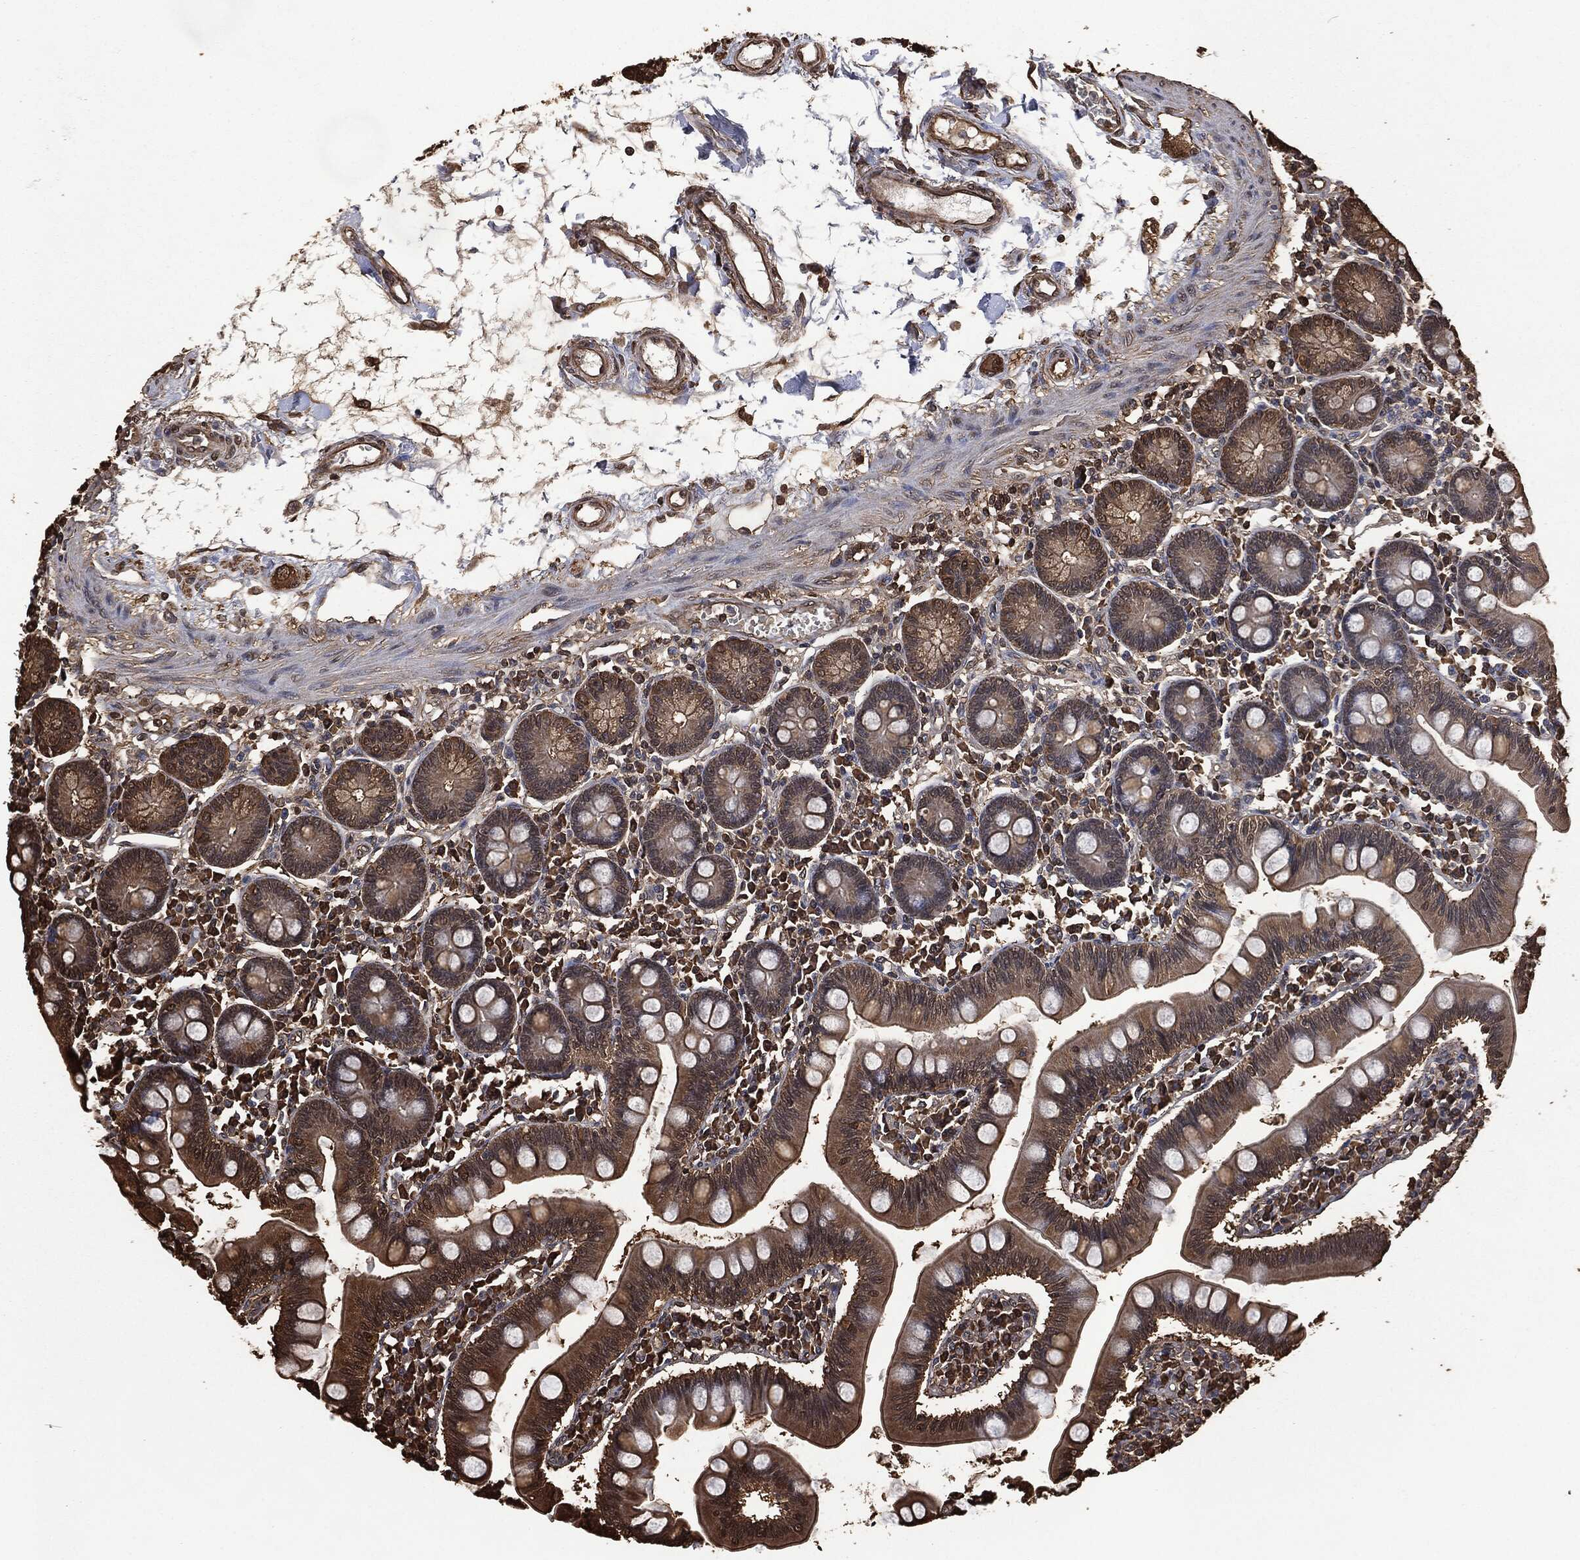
{"staining": {"intensity": "moderate", "quantity": "25%-75%", "location": "cytoplasmic/membranous"}, "tissue": "small intestine", "cell_type": "Glandular cells", "image_type": "normal", "snomed": [{"axis": "morphology", "description": "Normal tissue, NOS"}, {"axis": "topography", "description": "Small intestine"}], "caption": "About 25%-75% of glandular cells in normal human small intestine demonstrate moderate cytoplasmic/membranous protein positivity as visualized by brown immunohistochemical staining.", "gene": "PRDX4", "patient": {"sex": "male", "age": 88}}